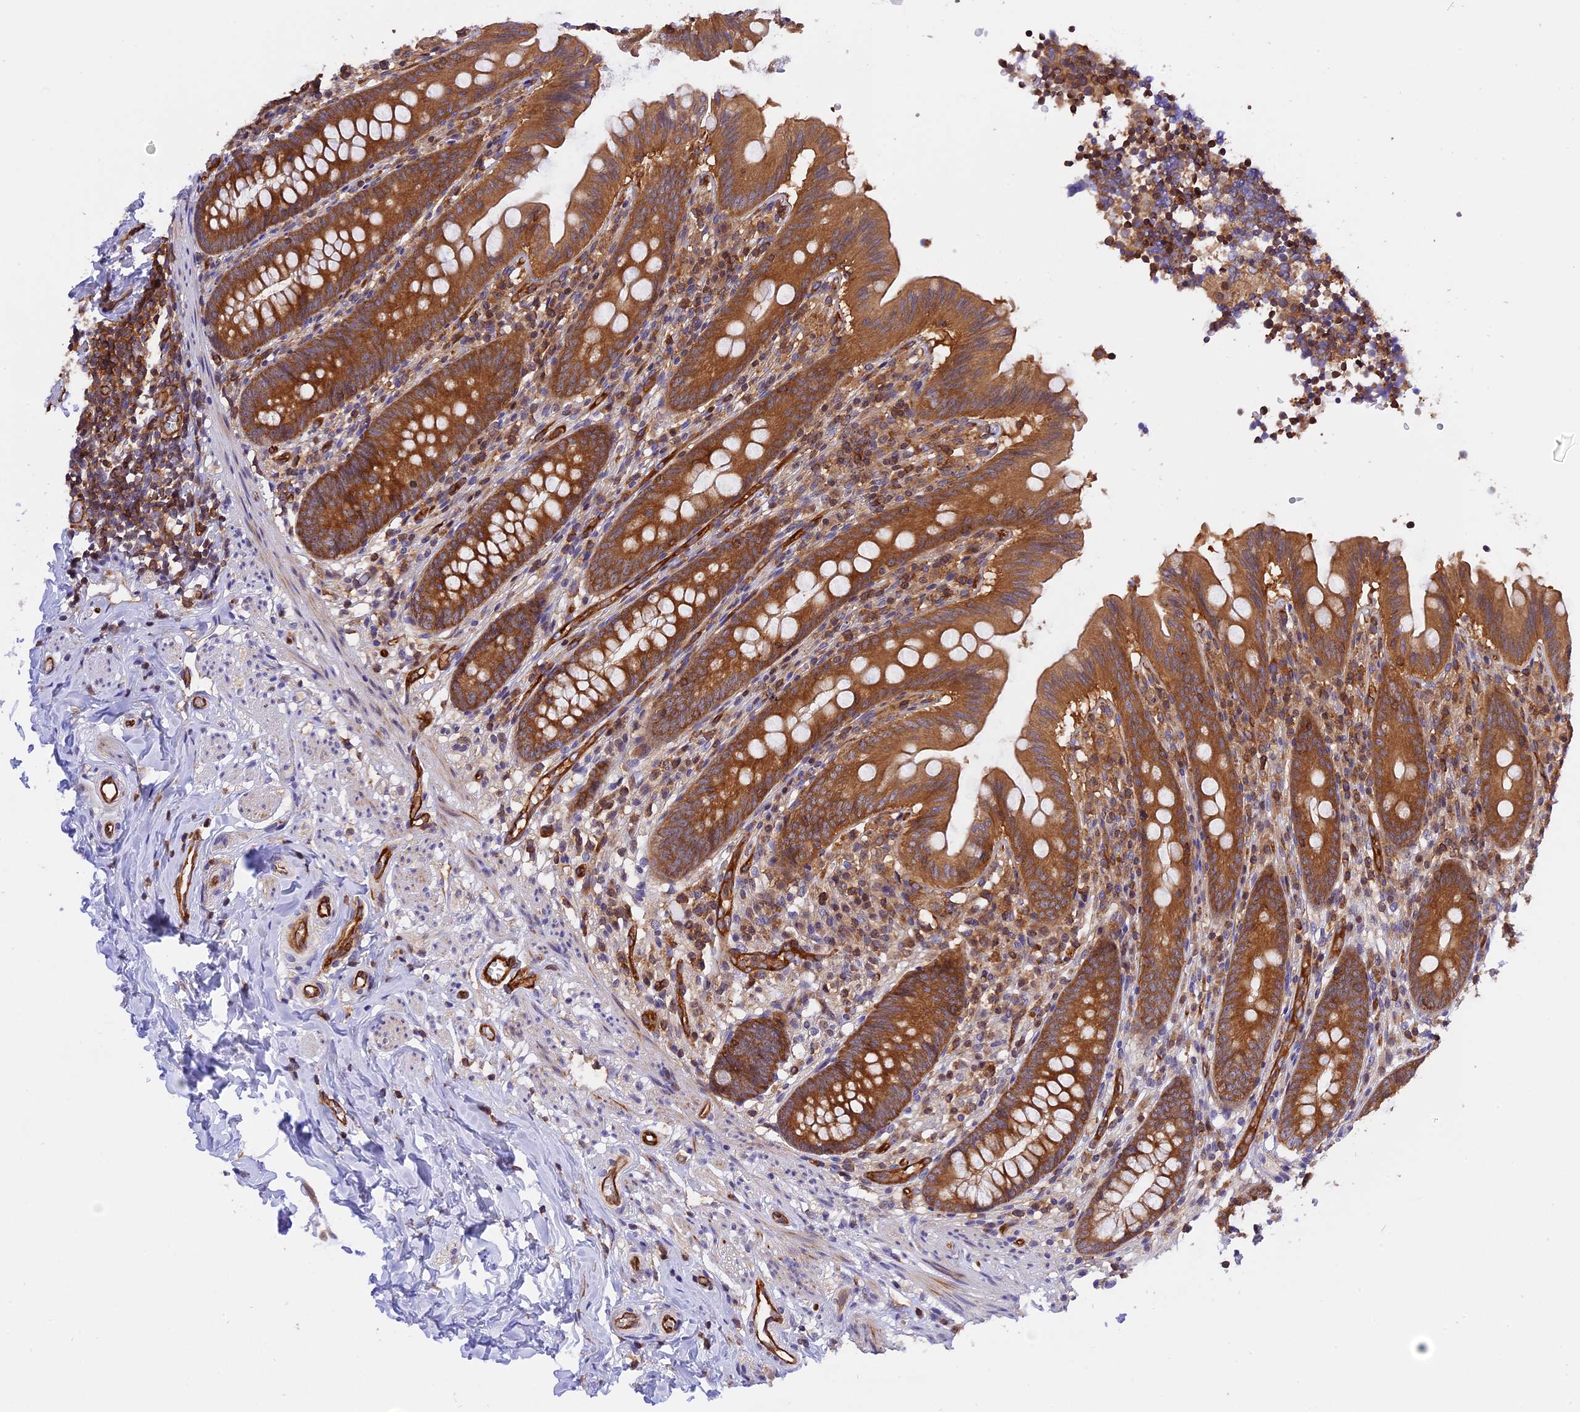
{"staining": {"intensity": "strong", "quantity": ">75%", "location": "cytoplasmic/membranous"}, "tissue": "appendix", "cell_type": "Glandular cells", "image_type": "normal", "snomed": [{"axis": "morphology", "description": "Normal tissue, NOS"}, {"axis": "topography", "description": "Appendix"}], "caption": "Immunohistochemistry (IHC) micrograph of unremarkable appendix: human appendix stained using IHC displays high levels of strong protein expression localized specifically in the cytoplasmic/membranous of glandular cells, appearing as a cytoplasmic/membranous brown color.", "gene": "C5orf22", "patient": {"sex": "male", "age": 55}}